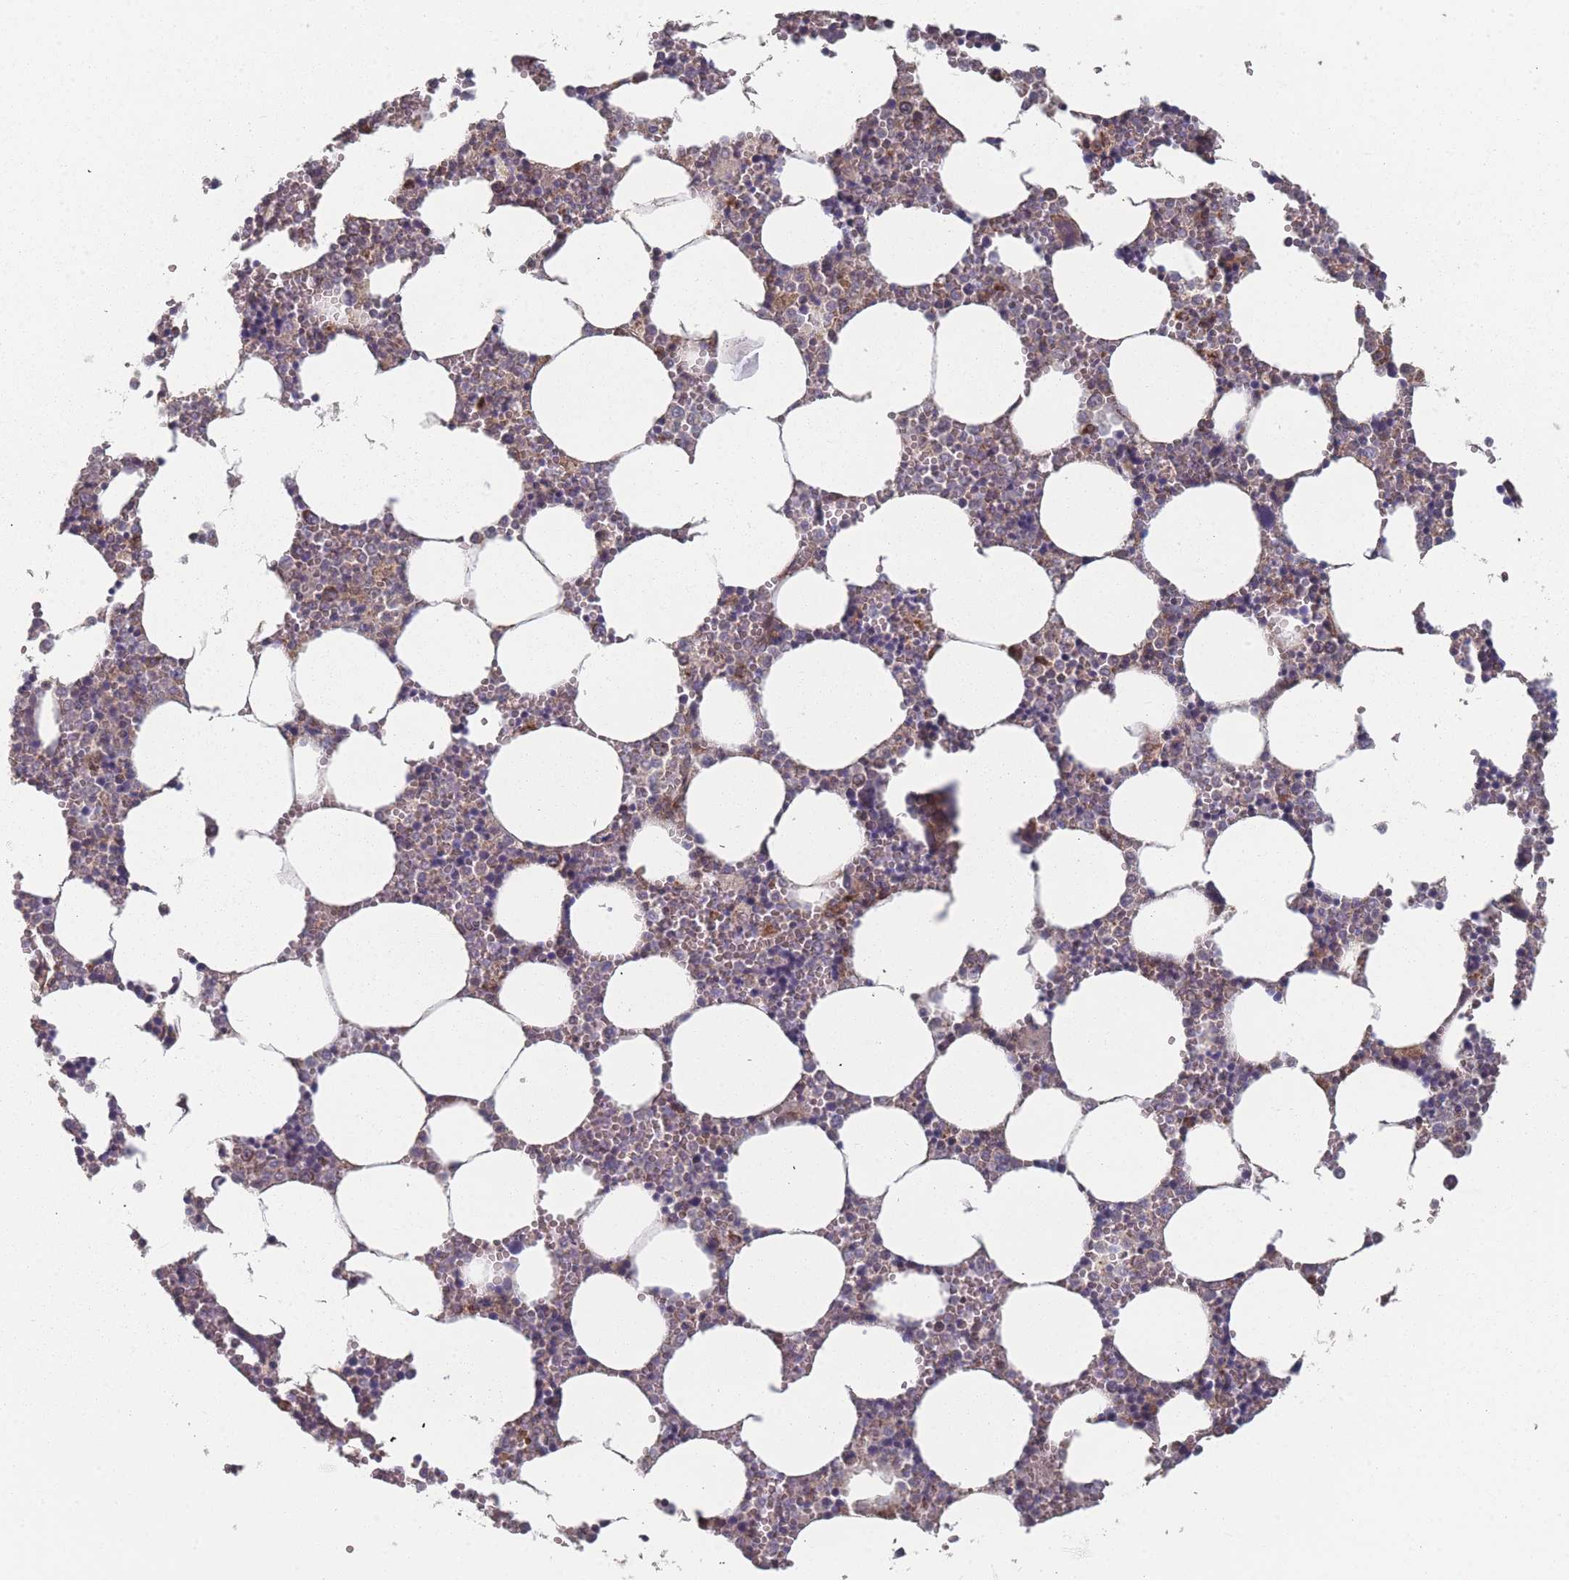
{"staining": {"intensity": "negative", "quantity": "none", "location": "none"}, "tissue": "bone marrow", "cell_type": "Hematopoietic cells", "image_type": "normal", "snomed": [{"axis": "morphology", "description": "Normal tissue, NOS"}, {"axis": "topography", "description": "Bone marrow"}], "caption": "High magnification brightfield microscopy of benign bone marrow stained with DAB (brown) and counterstained with hematoxylin (blue): hematopoietic cells show no significant positivity. The staining is performed using DAB brown chromogen with nuclei counter-stained in using hematoxylin.", "gene": "PSMB3", "patient": {"sex": "female", "age": 64}}